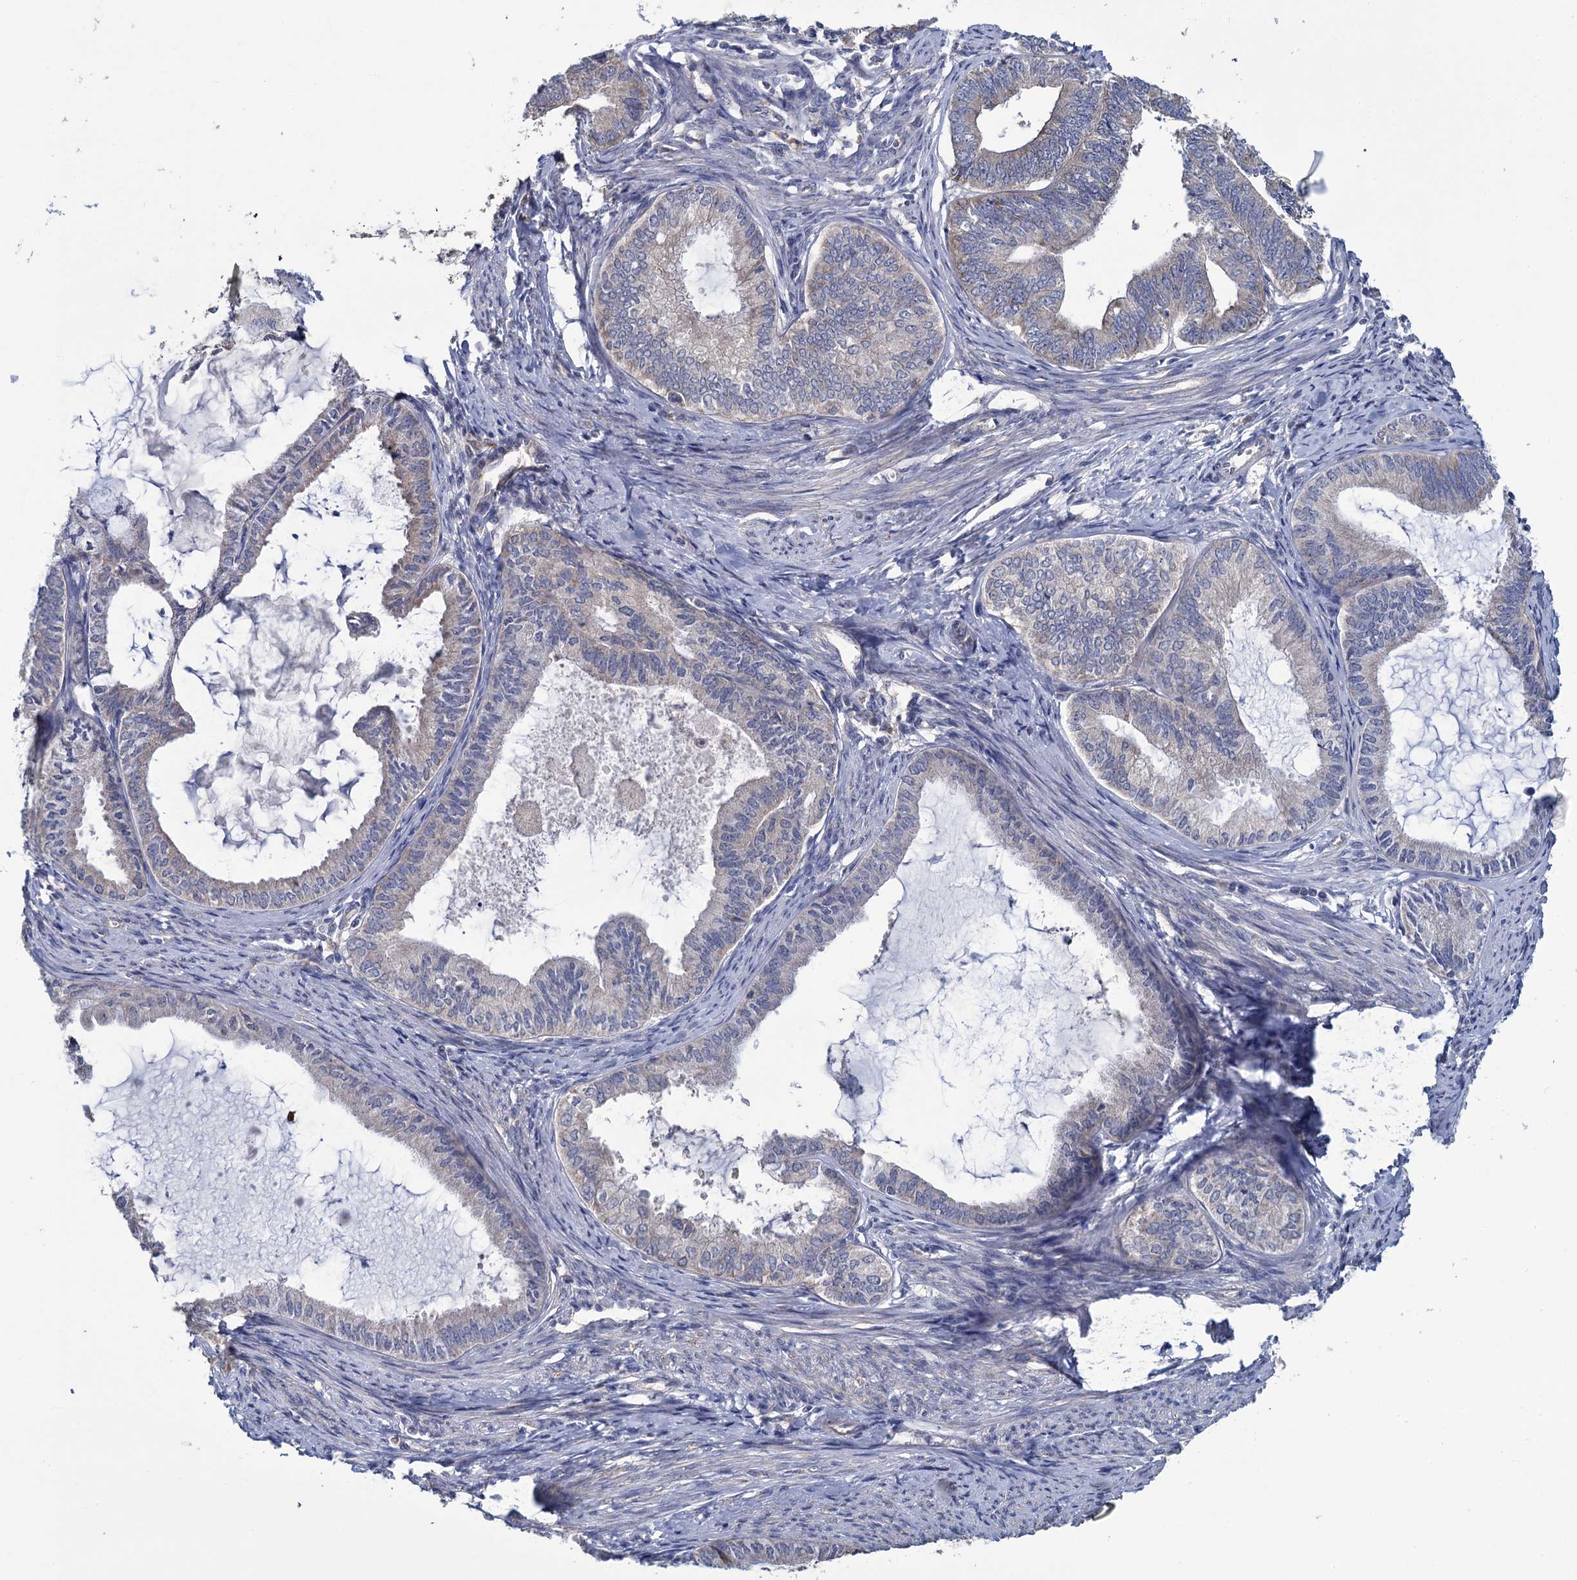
{"staining": {"intensity": "weak", "quantity": "25%-75%", "location": "cytoplasmic/membranous"}, "tissue": "endometrial cancer", "cell_type": "Tumor cells", "image_type": "cancer", "snomed": [{"axis": "morphology", "description": "Adenocarcinoma, NOS"}, {"axis": "topography", "description": "Endometrium"}], "caption": "Protein positivity by IHC shows weak cytoplasmic/membranous staining in about 25%-75% of tumor cells in adenocarcinoma (endometrial).", "gene": "GSTM2", "patient": {"sex": "female", "age": 86}}